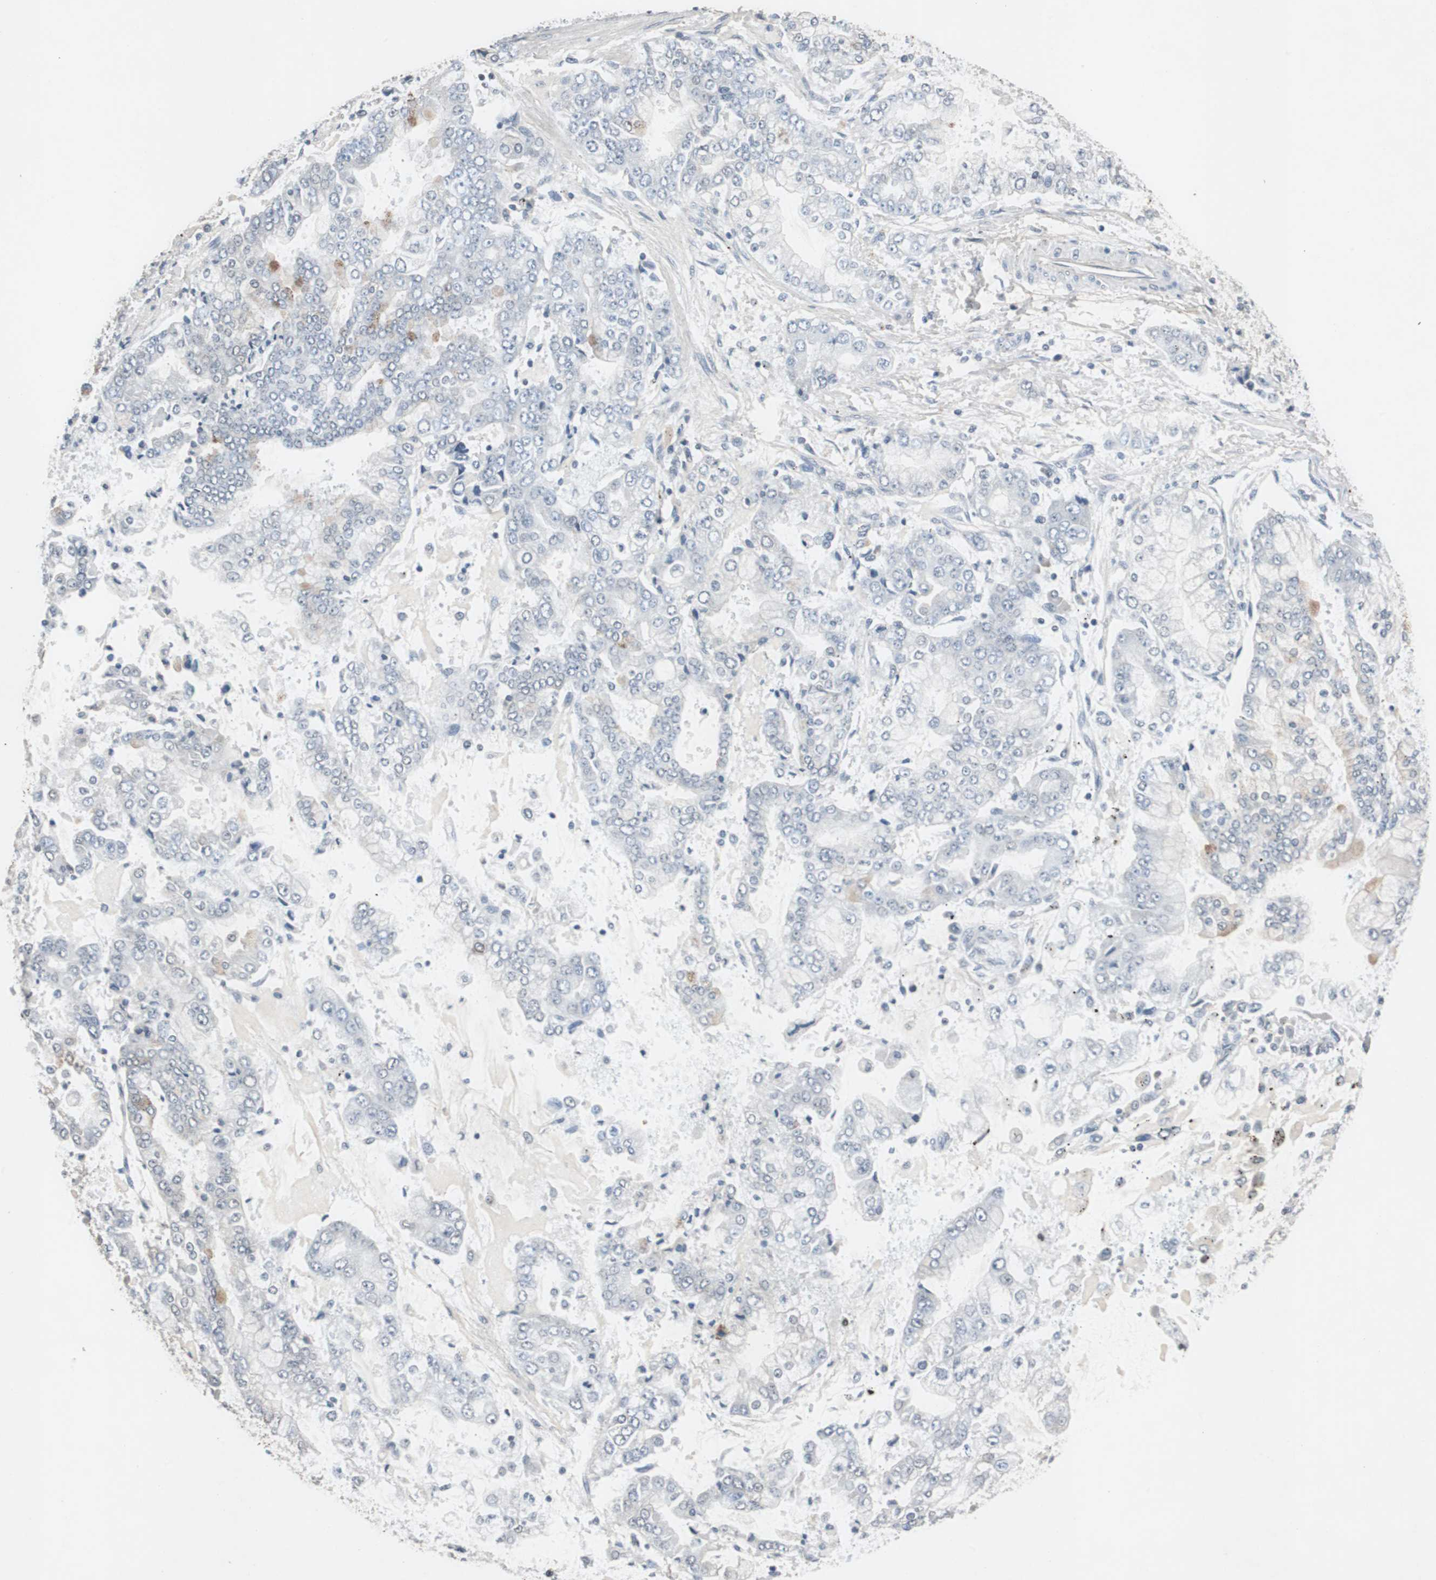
{"staining": {"intensity": "weak", "quantity": "<25%", "location": "cytoplasmic/membranous"}, "tissue": "stomach cancer", "cell_type": "Tumor cells", "image_type": "cancer", "snomed": [{"axis": "morphology", "description": "Adenocarcinoma, NOS"}, {"axis": "topography", "description": "Stomach"}], "caption": "High magnification brightfield microscopy of stomach adenocarcinoma stained with DAB (brown) and counterstained with hematoxylin (blue): tumor cells show no significant positivity. (DAB (3,3'-diaminobenzidine) immunohistochemistry visualized using brightfield microscopy, high magnification).", "gene": "ADNP2", "patient": {"sex": "male", "age": 76}}